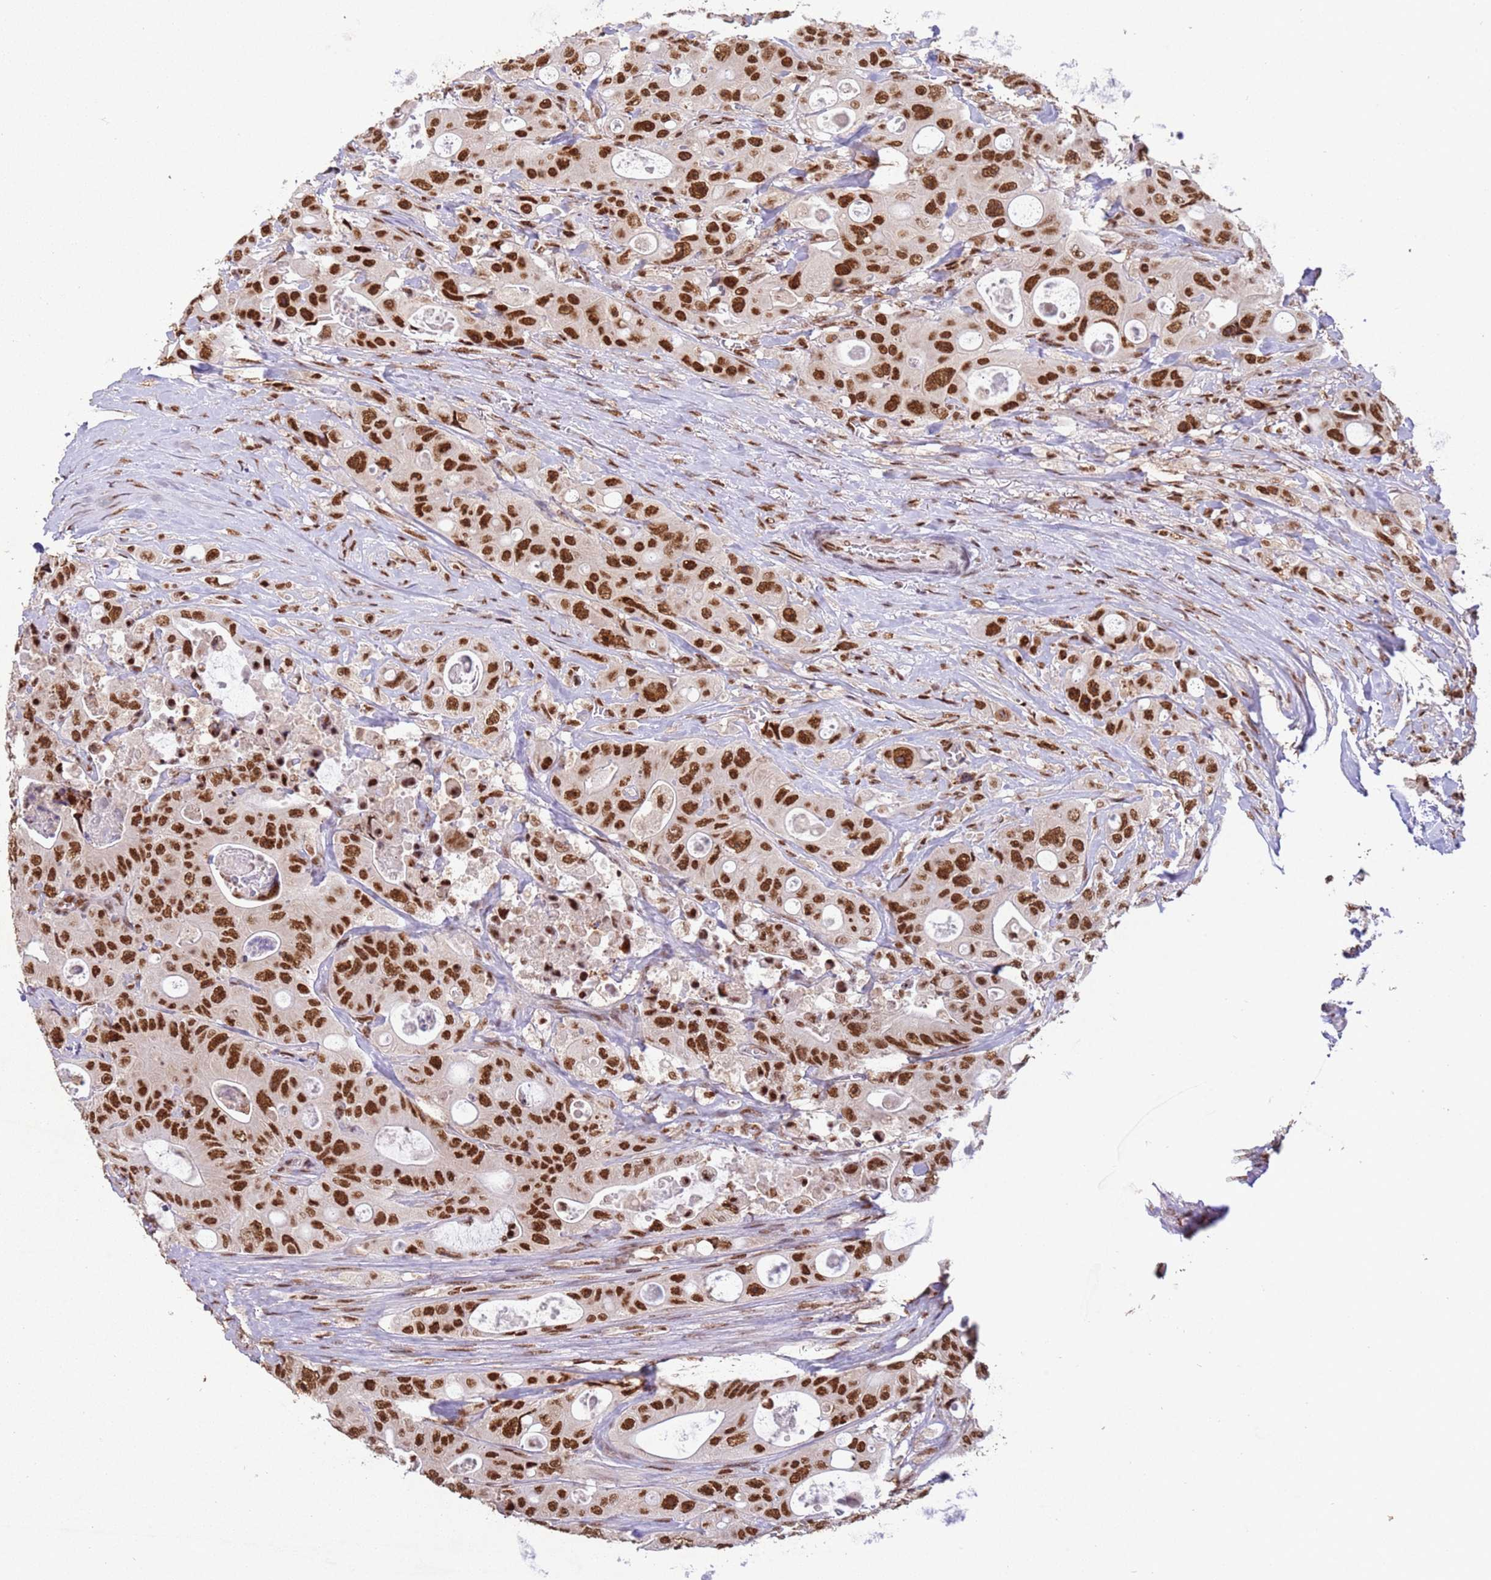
{"staining": {"intensity": "strong", "quantity": ">75%", "location": "nuclear"}, "tissue": "colorectal cancer", "cell_type": "Tumor cells", "image_type": "cancer", "snomed": [{"axis": "morphology", "description": "Adenocarcinoma, NOS"}, {"axis": "topography", "description": "Colon"}], "caption": "Immunohistochemical staining of human adenocarcinoma (colorectal) reveals strong nuclear protein positivity in approximately >75% of tumor cells. (DAB (3,3'-diaminobenzidine) IHC with brightfield microscopy, high magnification).", "gene": "ESF1", "patient": {"sex": "female", "age": 46}}